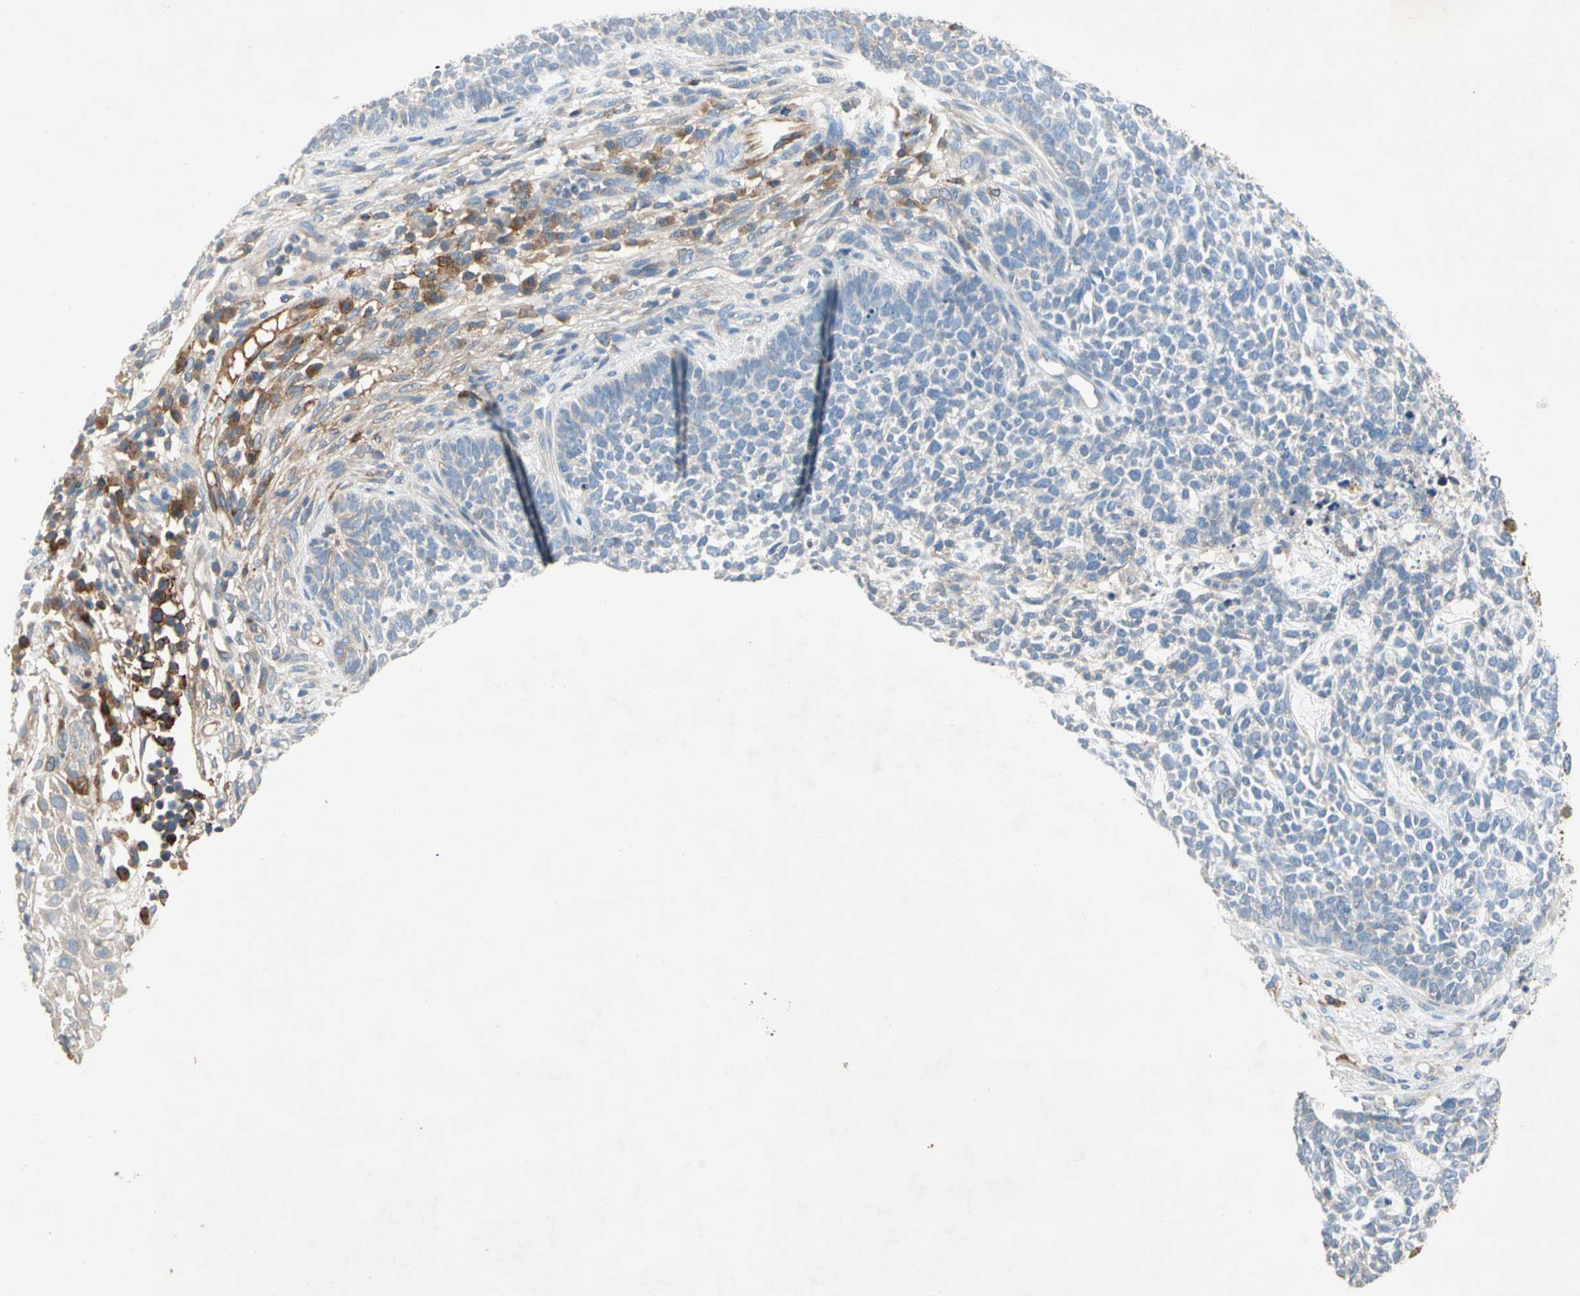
{"staining": {"intensity": "negative", "quantity": "none", "location": "none"}, "tissue": "skin cancer", "cell_type": "Tumor cells", "image_type": "cancer", "snomed": [{"axis": "morphology", "description": "Basal cell carcinoma"}, {"axis": "topography", "description": "Skin"}], "caption": "Immunohistochemistry (IHC) histopathology image of neoplastic tissue: basal cell carcinoma (skin) stained with DAB (3,3'-diaminobenzidine) demonstrates no significant protein expression in tumor cells. (Stains: DAB immunohistochemistry (IHC) with hematoxylin counter stain, Microscopy: brightfield microscopy at high magnification).", "gene": "NDFIP2", "patient": {"sex": "female", "age": 84}}